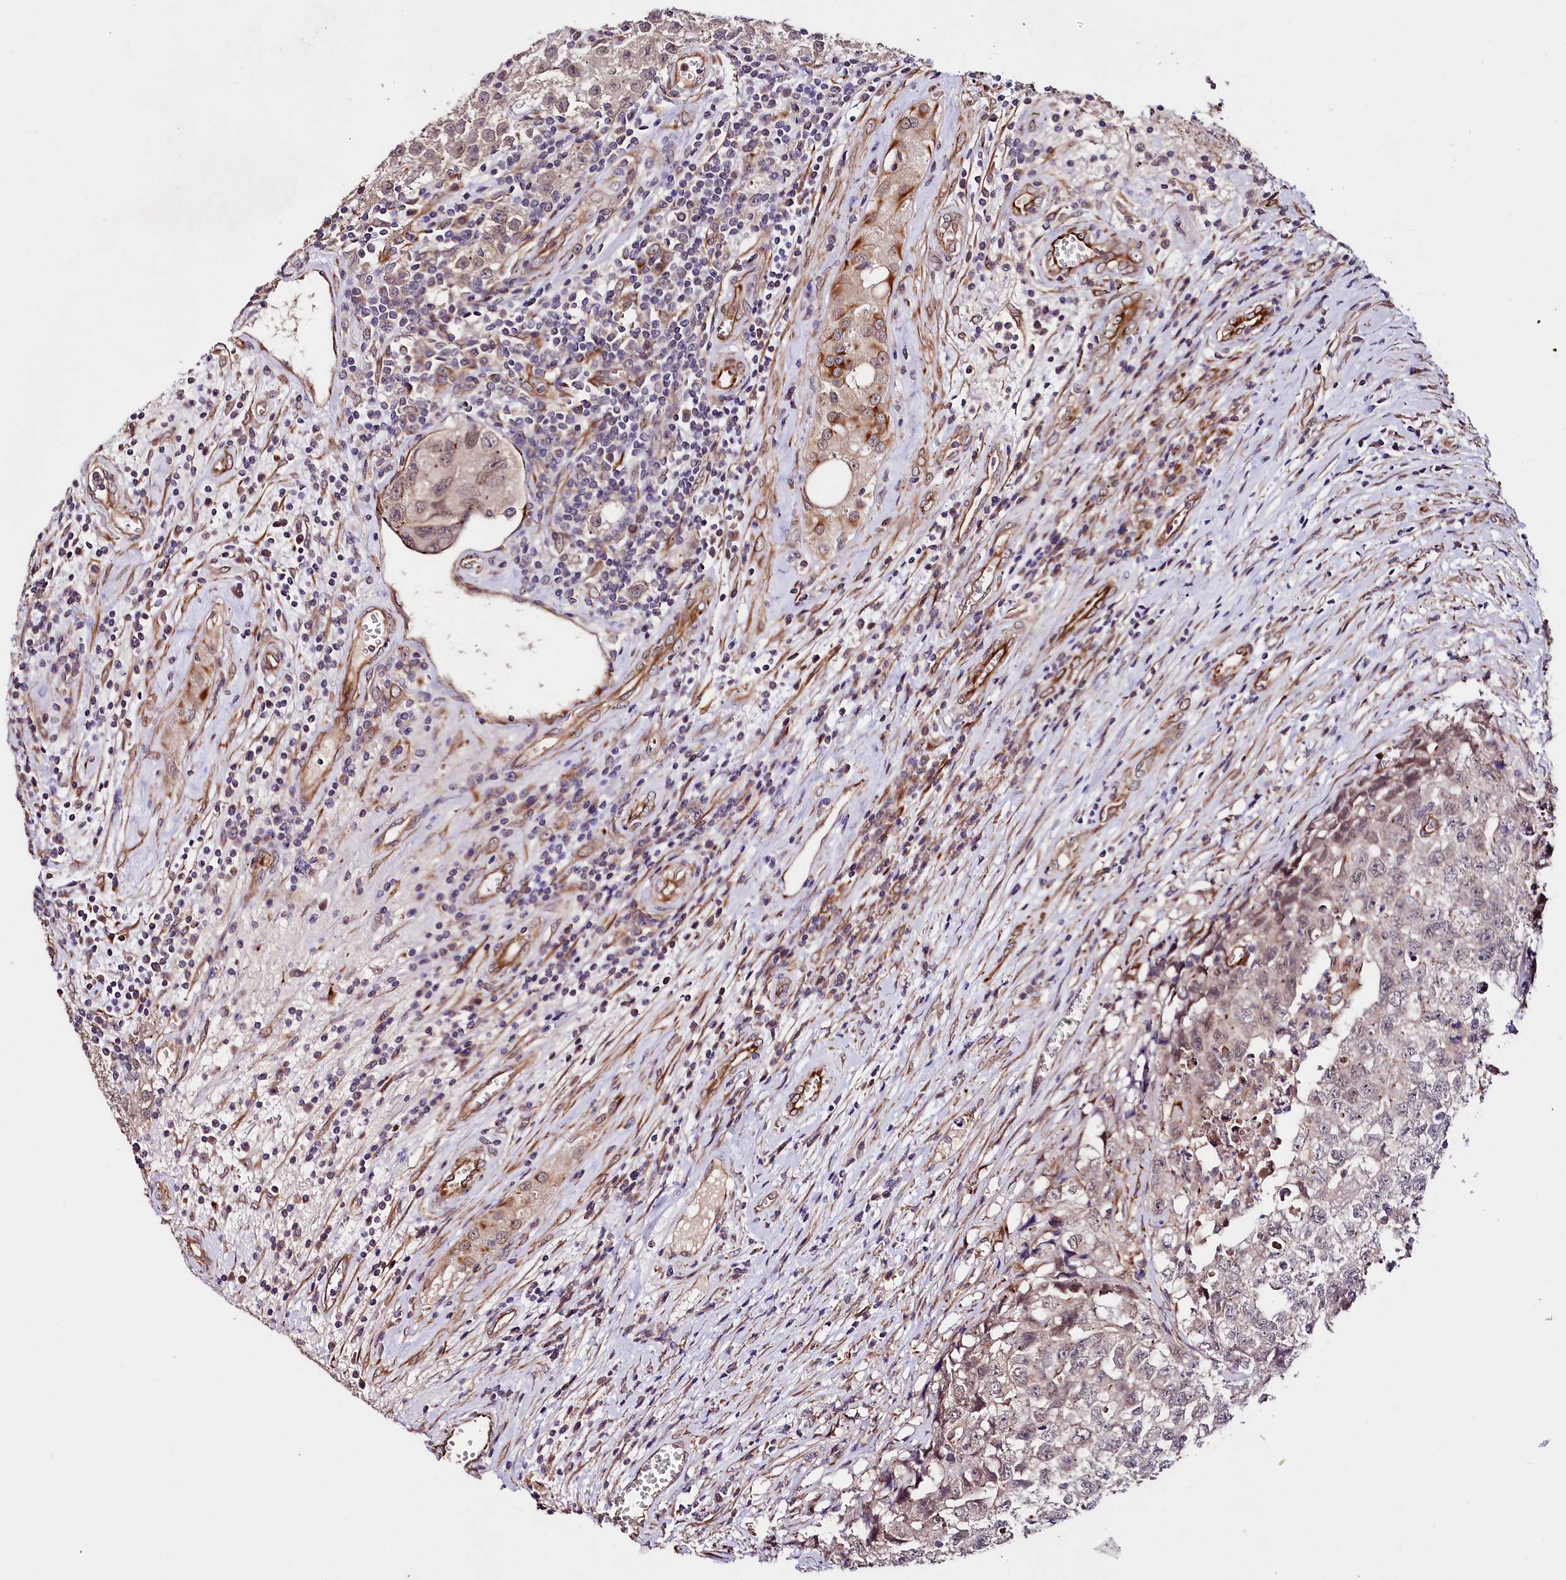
{"staining": {"intensity": "weak", "quantity": ">75%", "location": "cytoplasmic/membranous,nuclear"}, "tissue": "testis cancer", "cell_type": "Tumor cells", "image_type": "cancer", "snomed": [{"axis": "morphology", "description": "Seminoma, NOS"}, {"axis": "morphology", "description": "Carcinoma, Embryonal, NOS"}, {"axis": "topography", "description": "Testis"}], "caption": "This histopathology image demonstrates immunohistochemistry (IHC) staining of testis embryonal carcinoma, with low weak cytoplasmic/membranous and nuclear staining in approximately >75% of tumor cells.", "gene": "TTC12", "patient": {"sex": "male", "age": 43}}